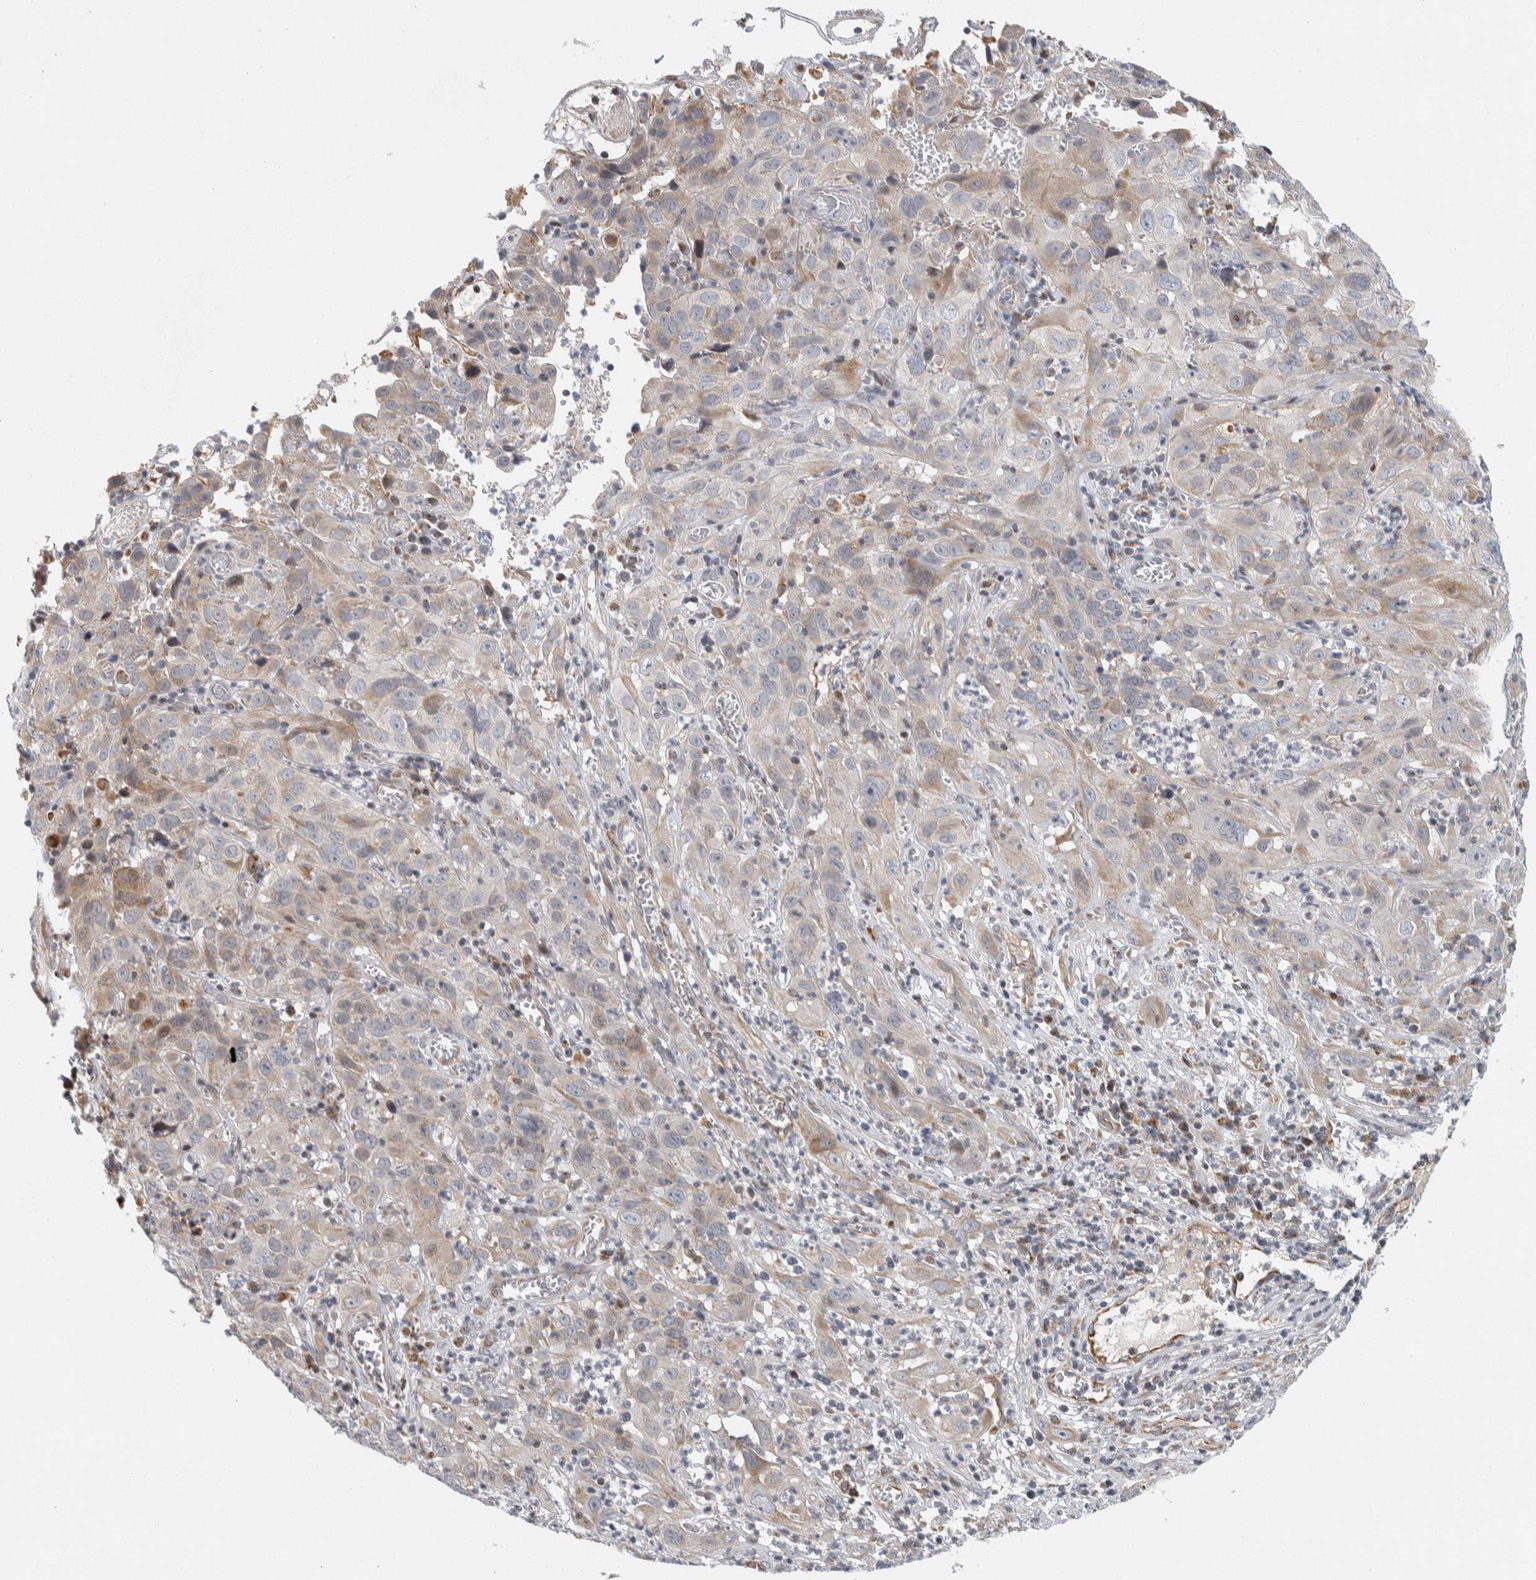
{"staining": {"intensity": "weak", "quantity": "<25%", "location": "cytoplasmic/membranous"}, "tissue": "cervical cancer", "cell_type": "Tumor cells", "image_type": "cancer", "snomed": [{"axis": "morphology", "description": "Squamous cell carcinoma, NOS"}, {"axis": "topography", "description": "Cervix"}], "caption": "A micrograph of cervical squamous cell carcinoma stained for a protein displays no brown staining in tumor cells. (Brightfield microscopy of DAB (3,3'-diaminobenzidine) immunohistochemistry at high magnification).", "gene": "AFP", "patient": {"sex": "female", "age": 32}}